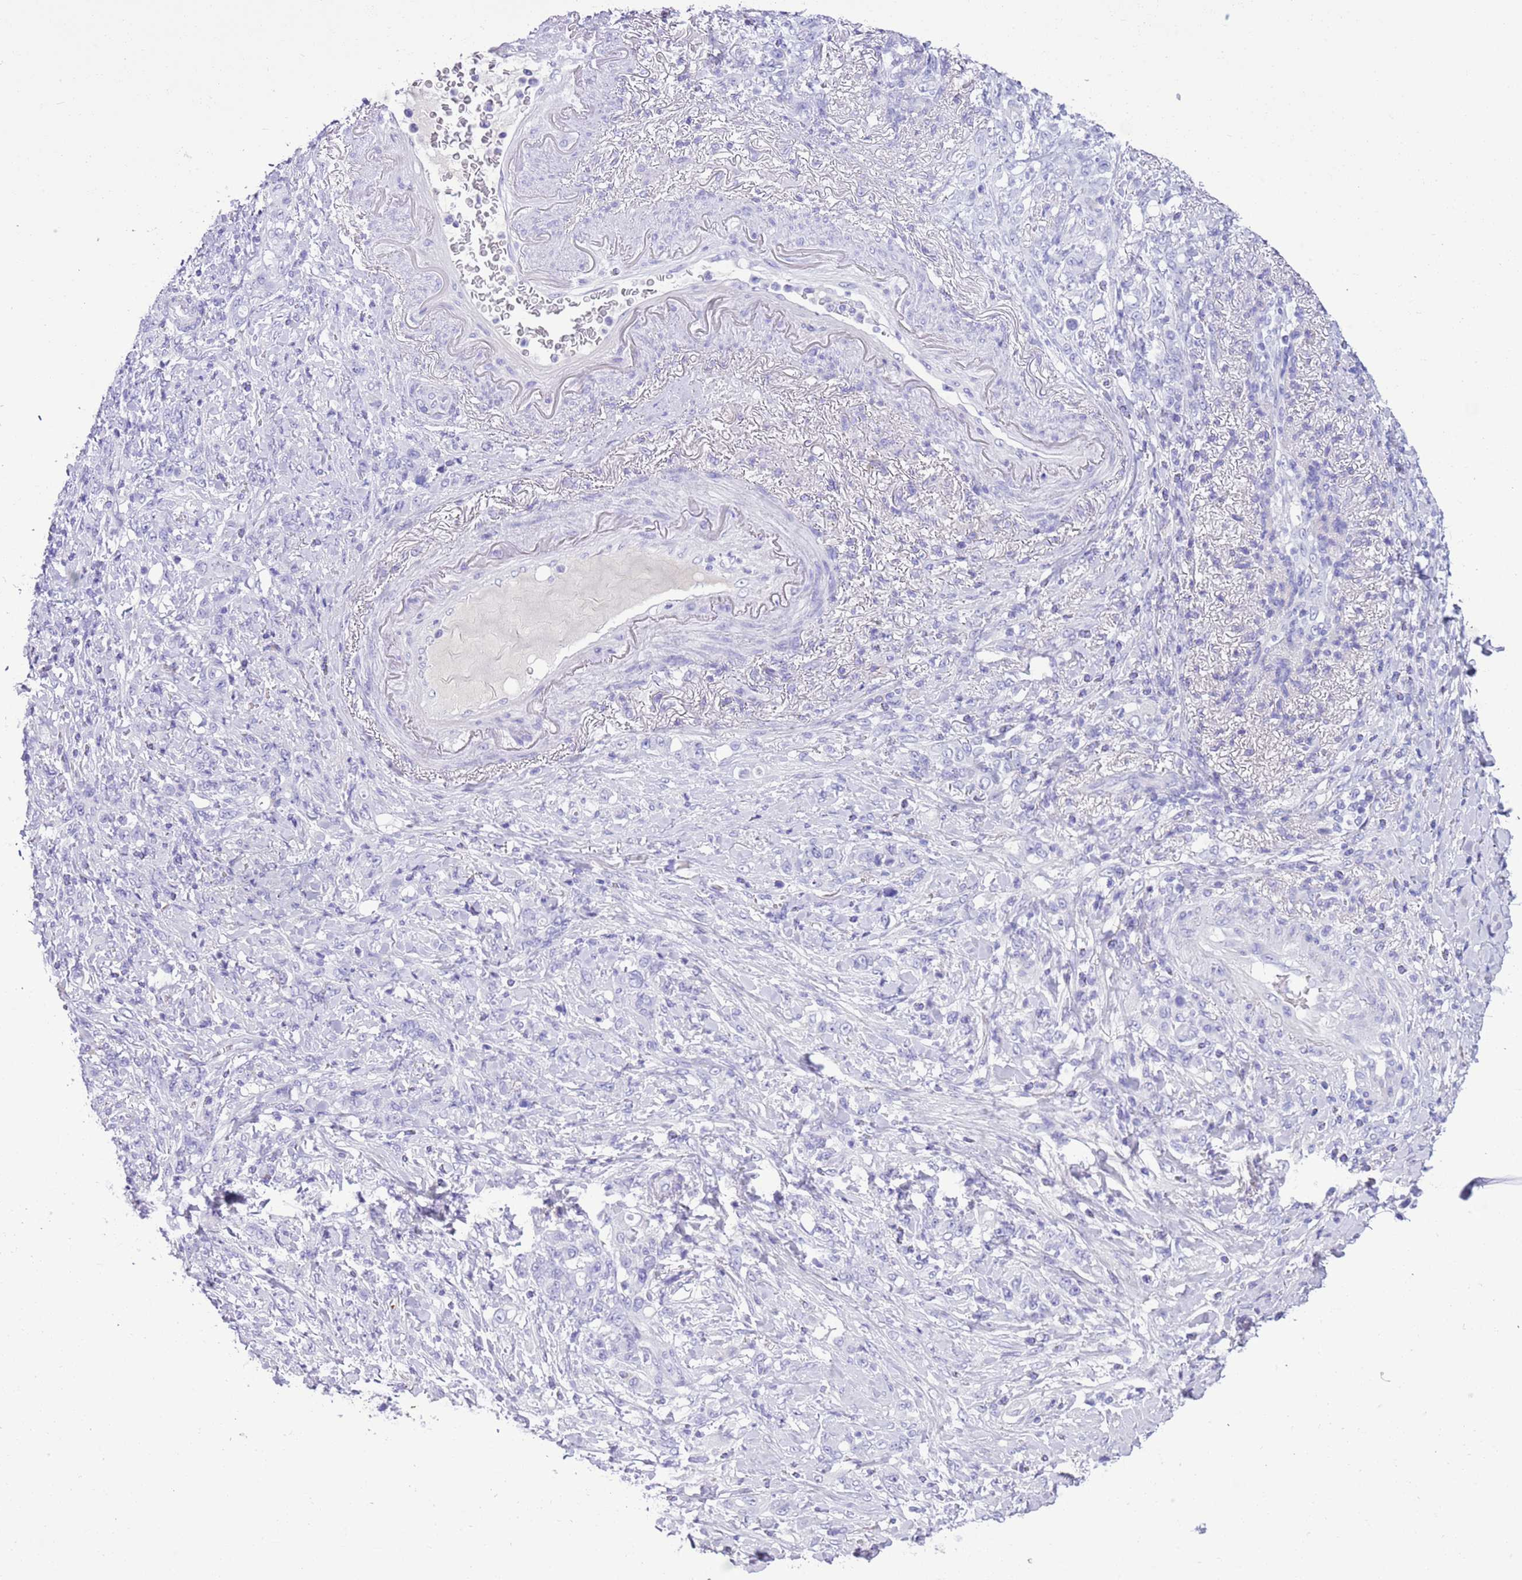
{"staining": {"intensity": "negative", "quantity": "none", "location": "none"}, "tissue": "stomach cancer", "cell_type": "Tumor cells", "image_type": "cancer", "snomed": [{"axis": "morphology", "description": "Normal tissue, NOS"}, {"axis": "morphology", "description": "Adenocarcinoma, NOS"}, {"axis": "topography", "description": "Stomach"}], "caption": "The image exhibits no significant expression in tumor cells of stomach adenocarcinoma. (DAB (3,3'-diaminobenzidine) IHC visualized using brightfield microscopy, high magnification).", "gene": "TBC1D10B", "patient": {"sex": "female", "age": 79}}